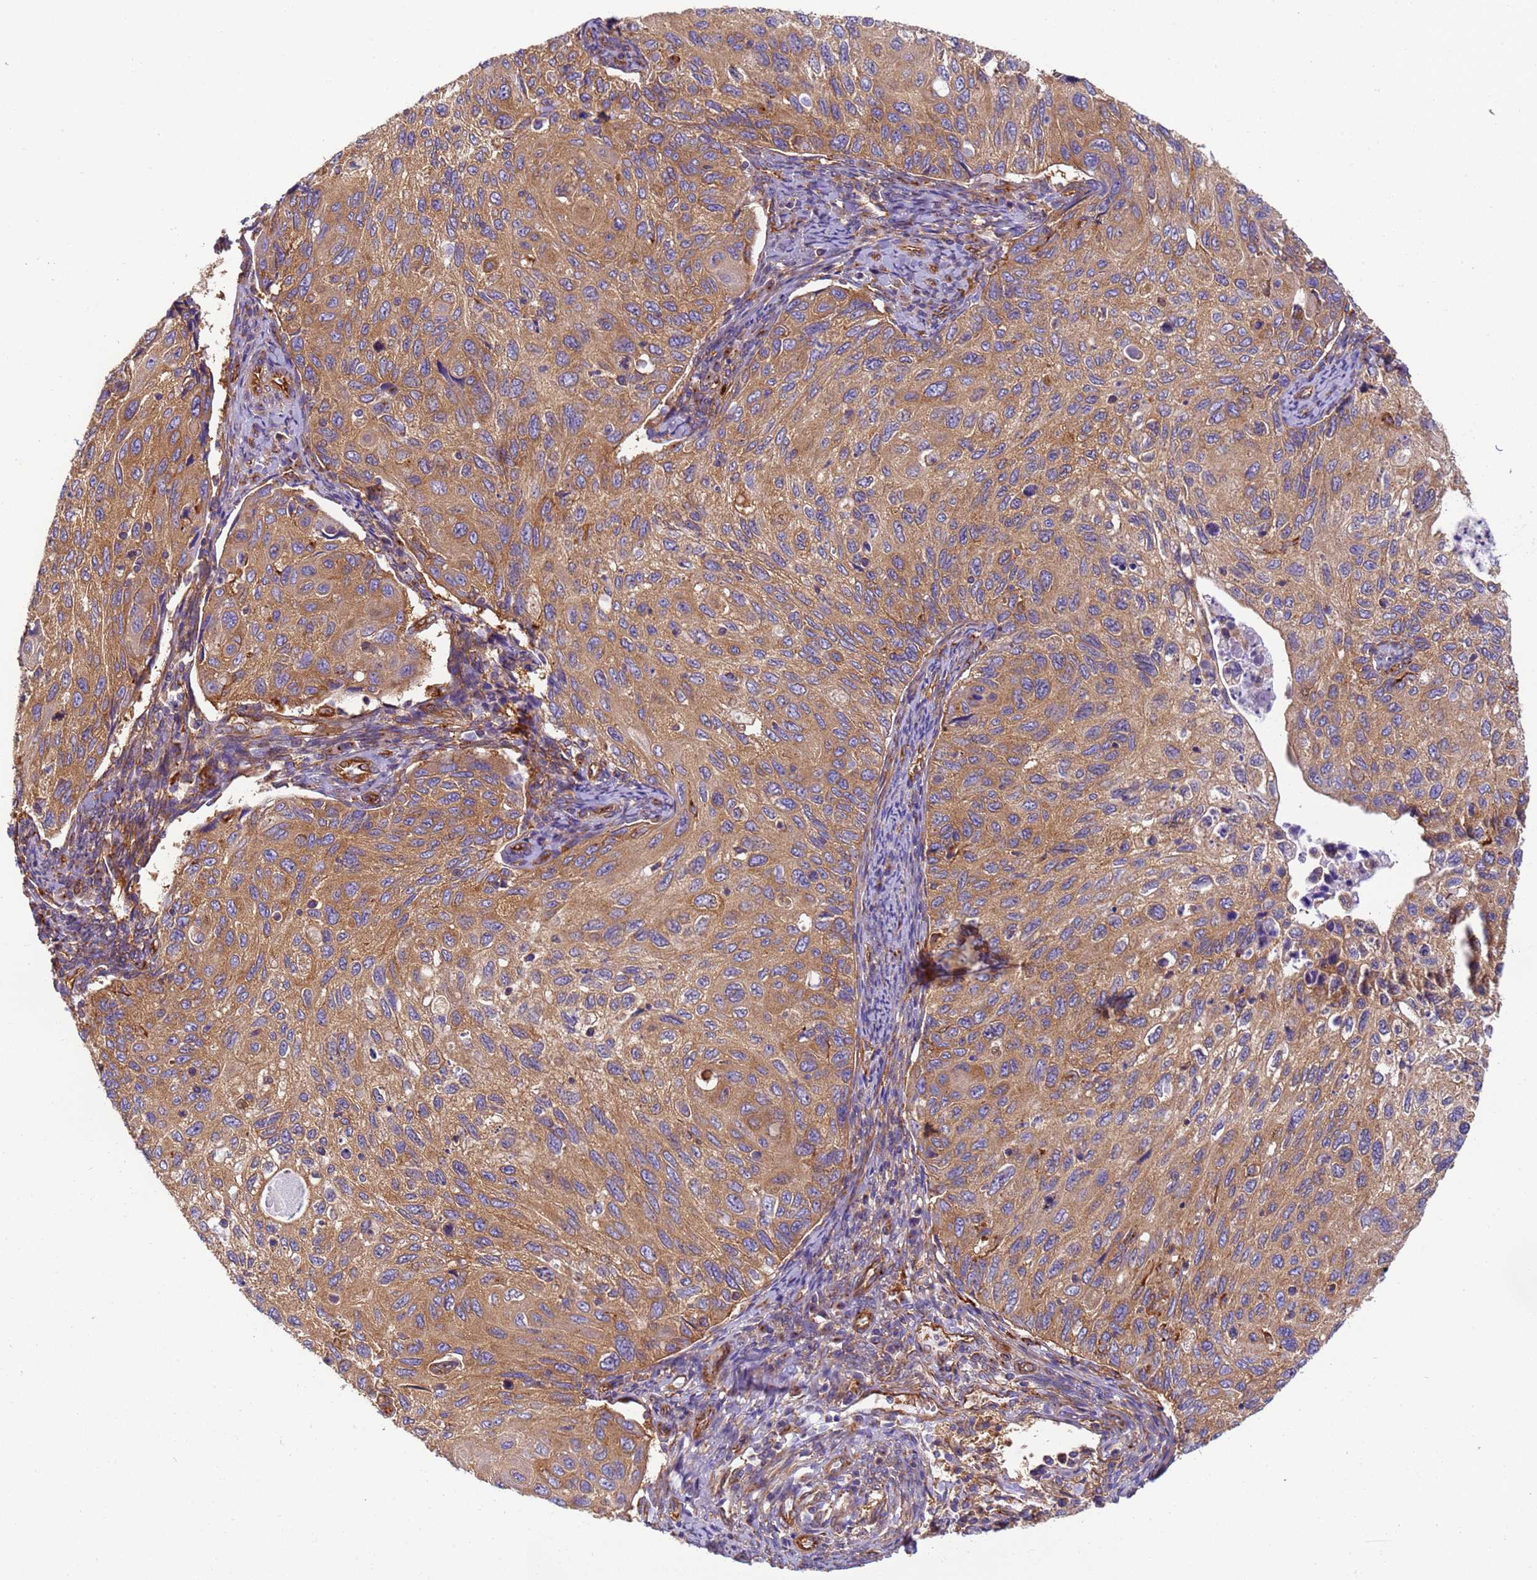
{"staining": {"intensity": "moderate", "quantity": ">75%", "location": "cytoplasmic/membranous"}, "tissue": "cervical cancer", "cell_type": "Tumor cells", "image_type": "cancer", "snomed": [{"axis": "morphology", "description": "Squamous cell carcinoma, NOS"}, {"axis": "topography", "description": "Cervix"}], "caption": "A high-resolution micrograph shows IHC staining of cervical cancer, which displays moderate cytoplasmic/membranous positivity in about >75% of tumor cells. The protein is shown in brown color, while the nuclei are stained blue.", "gene": "DYNC1I2", "patient": {"sex": "female", "age": 70}}